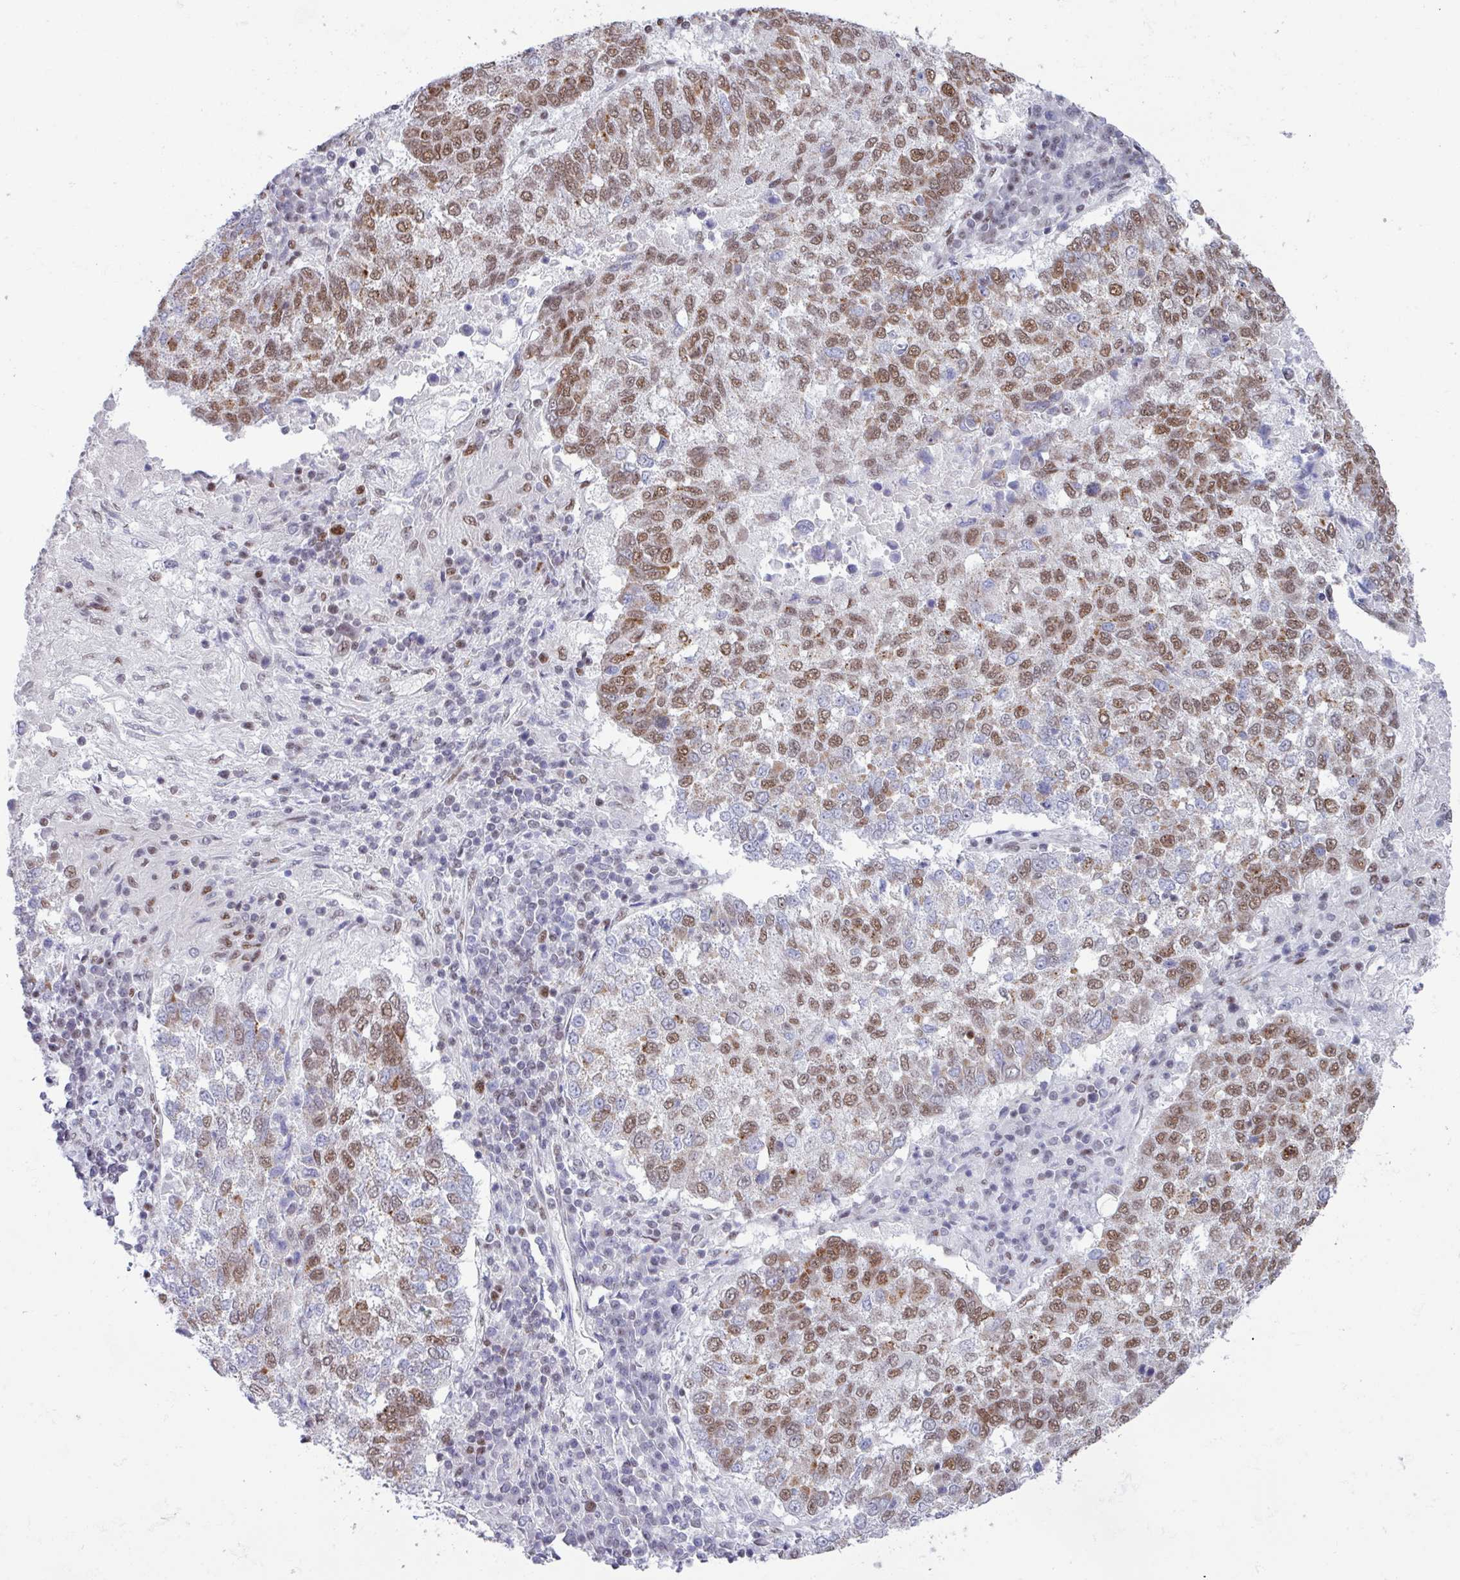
{"staining": {"intensity": "moderate", "quantity": "25%-75%", "location": "nuclear"}, "tissue": "lung cancer", "cell_type": "Tumor cells", "image_type": "cancer", "snomed": [{"axis": "morphology", "description": "Squamous cell carcinoma, NOS"}, {"axis": "topography", "description": "Lung"}], "caption": "An IHC image of tumor tissue is shown. Protein staining in brown labels moderate nuclear positivity in lung cancer (squamous cell carcinoma) within tumor cells.", "gene": "PUF60", "patient": {"sex": "male", "age": 73}}